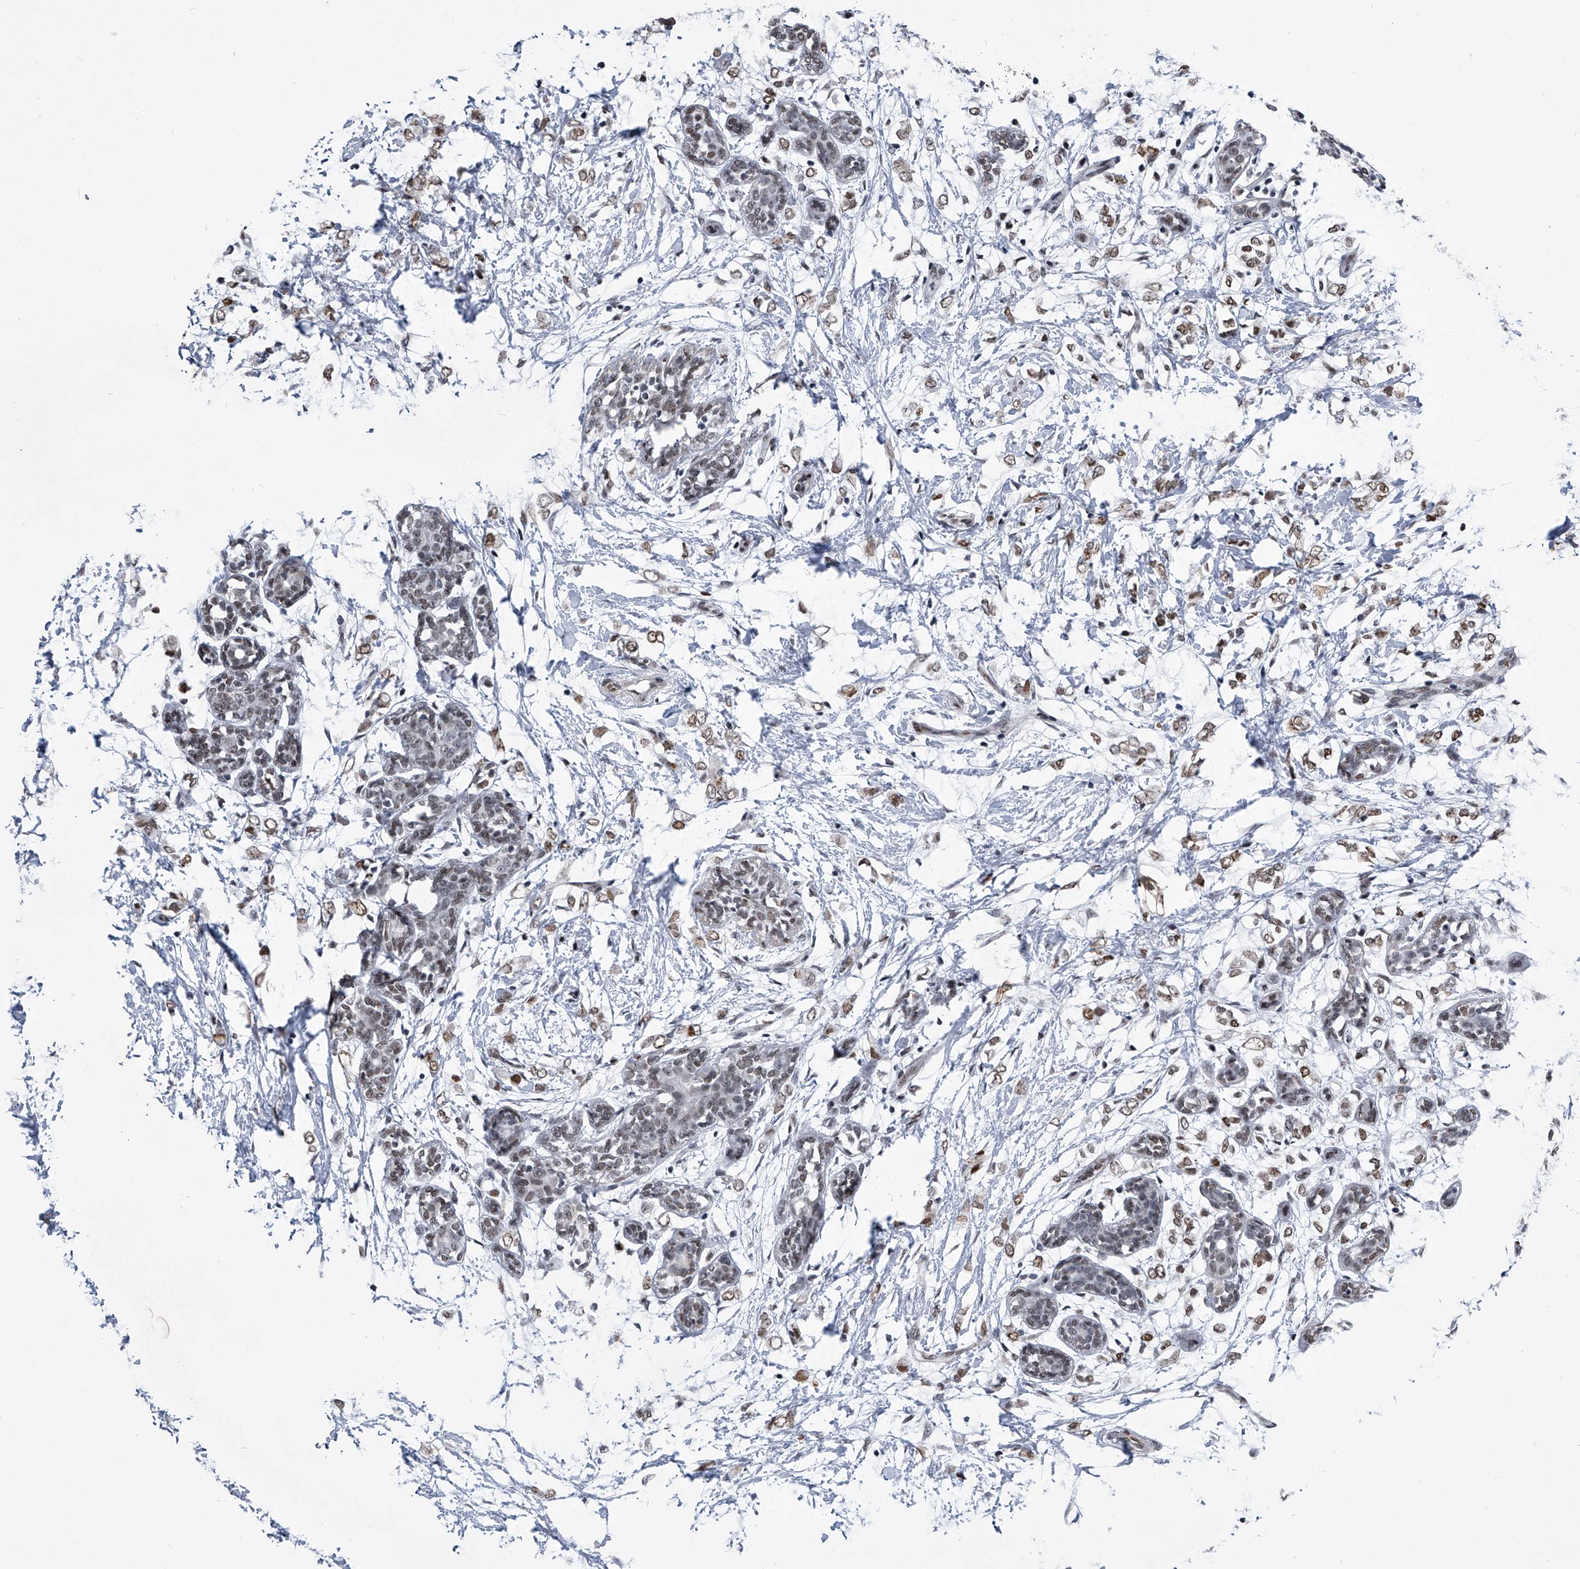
{"staining": {"intensity": "moderate", "quantity": ">75%", "location": "nuclear"}, "tissue": "breast cancer", "cell_type": "Tumor cells", "image_type": "cancer", "snomed": [{"axis": "morphology", "description": "Normal tissue, NOS"}, {"axis": "morphology", "description": "Lobular carcinoma"}, {"axis": "topography", "description": "Breast"}], "caption": "Protein expression by IHC displays moderate nuclear positivity in about >75% of tumor cells in breast cancer.", "gene": "SIM2", "patient": {"sex": "female", "age": 47}}